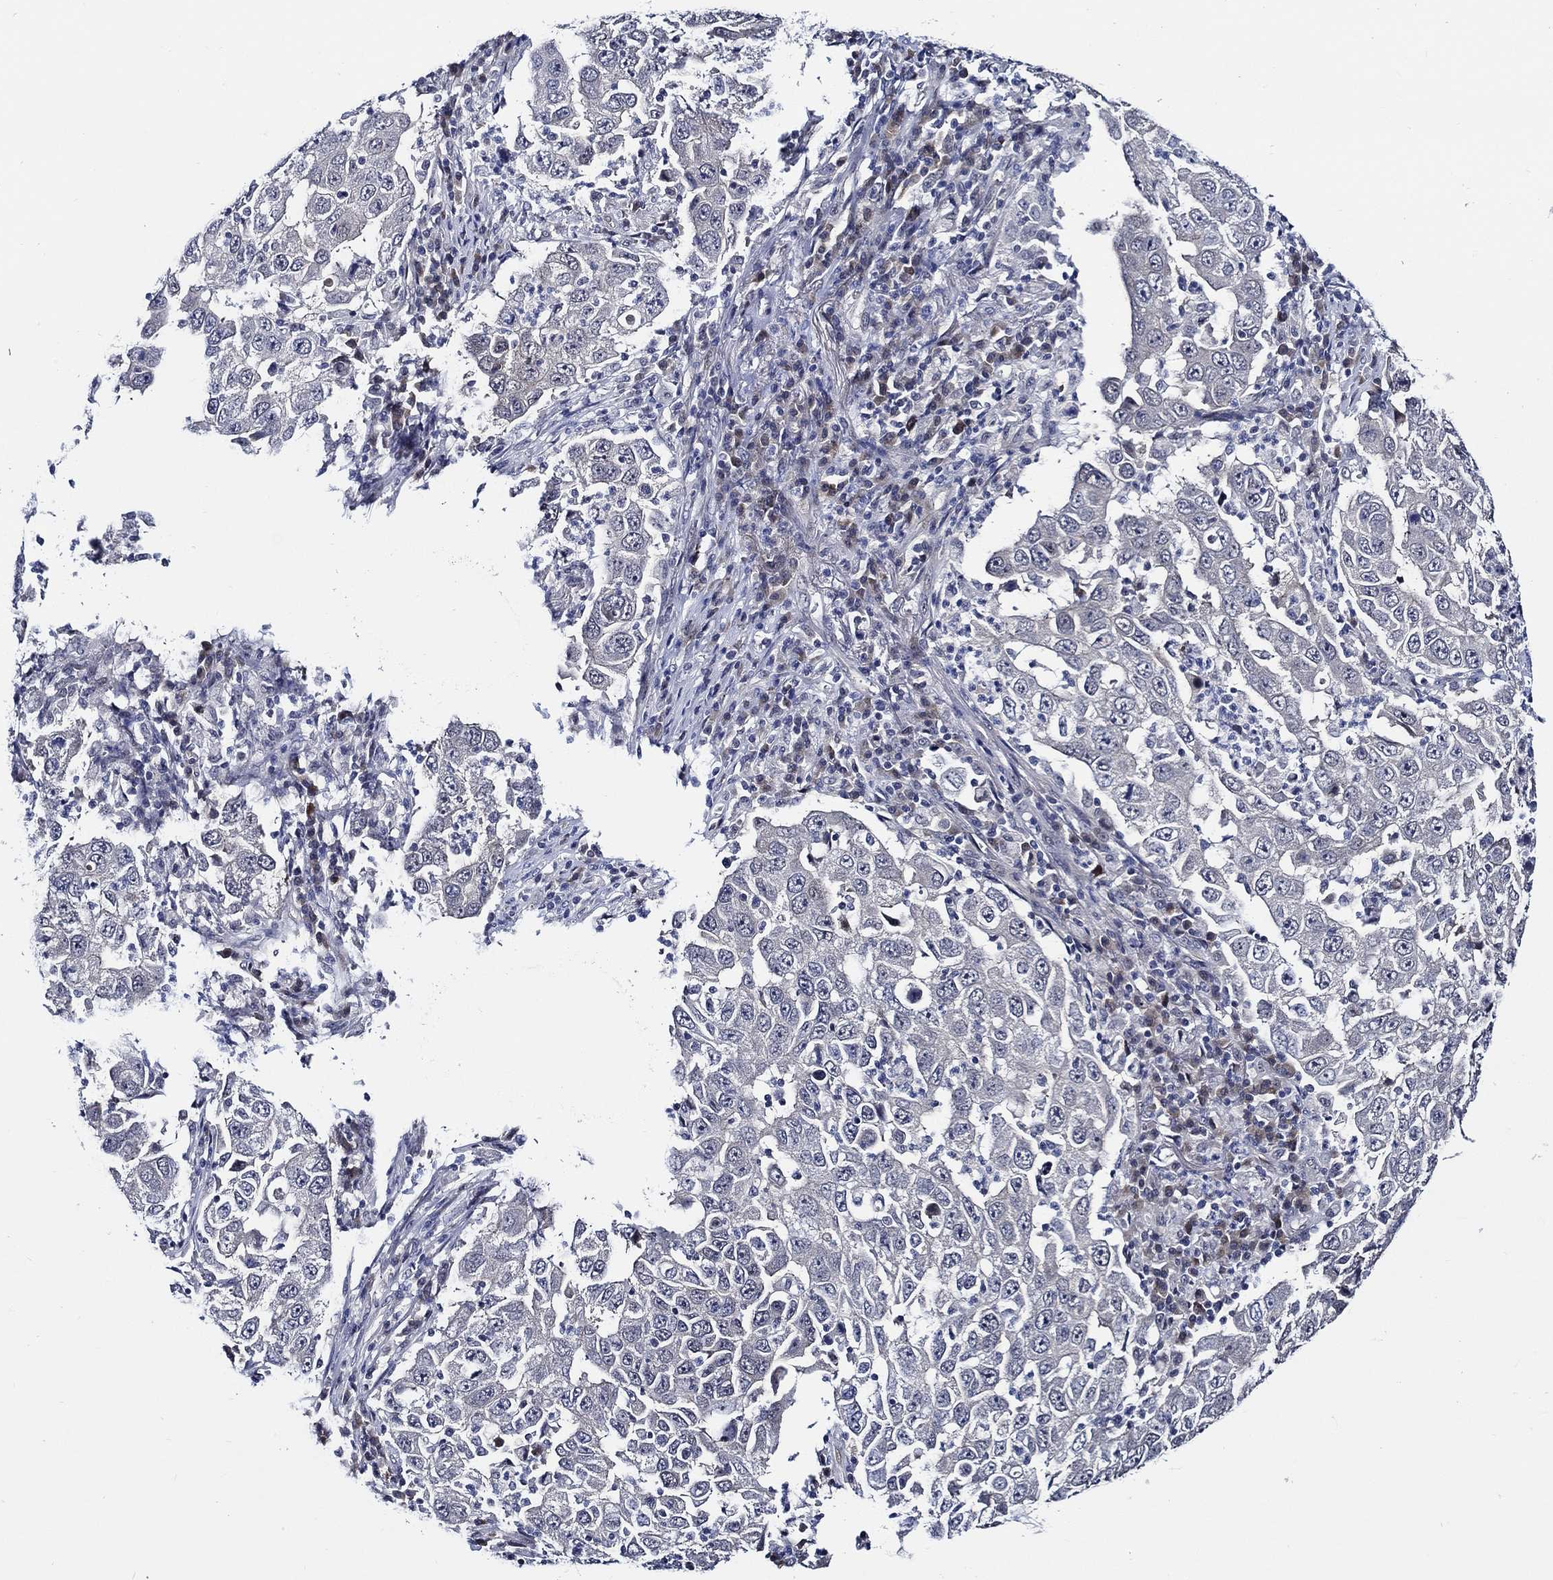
{"staining": {"intensity": "negative", "quantity": "none", "location": "none"}, "tissue": "lung cancer", "cell_type": "Tumor cells", "image_type": "cancer", "snomed": [{"axis": "morphology", "description": "Adenocarcinoma, NOS"}, {"axis": "topography", "description": "Lung"}], "caption": "The immunohistochemistry (IHC) photomicrograph has no significant positivity in tumor cells of adenocarcinoma (lung) tissue.", "gene": "C8orf48", "patient": {"sex": "male", "age": 73}}